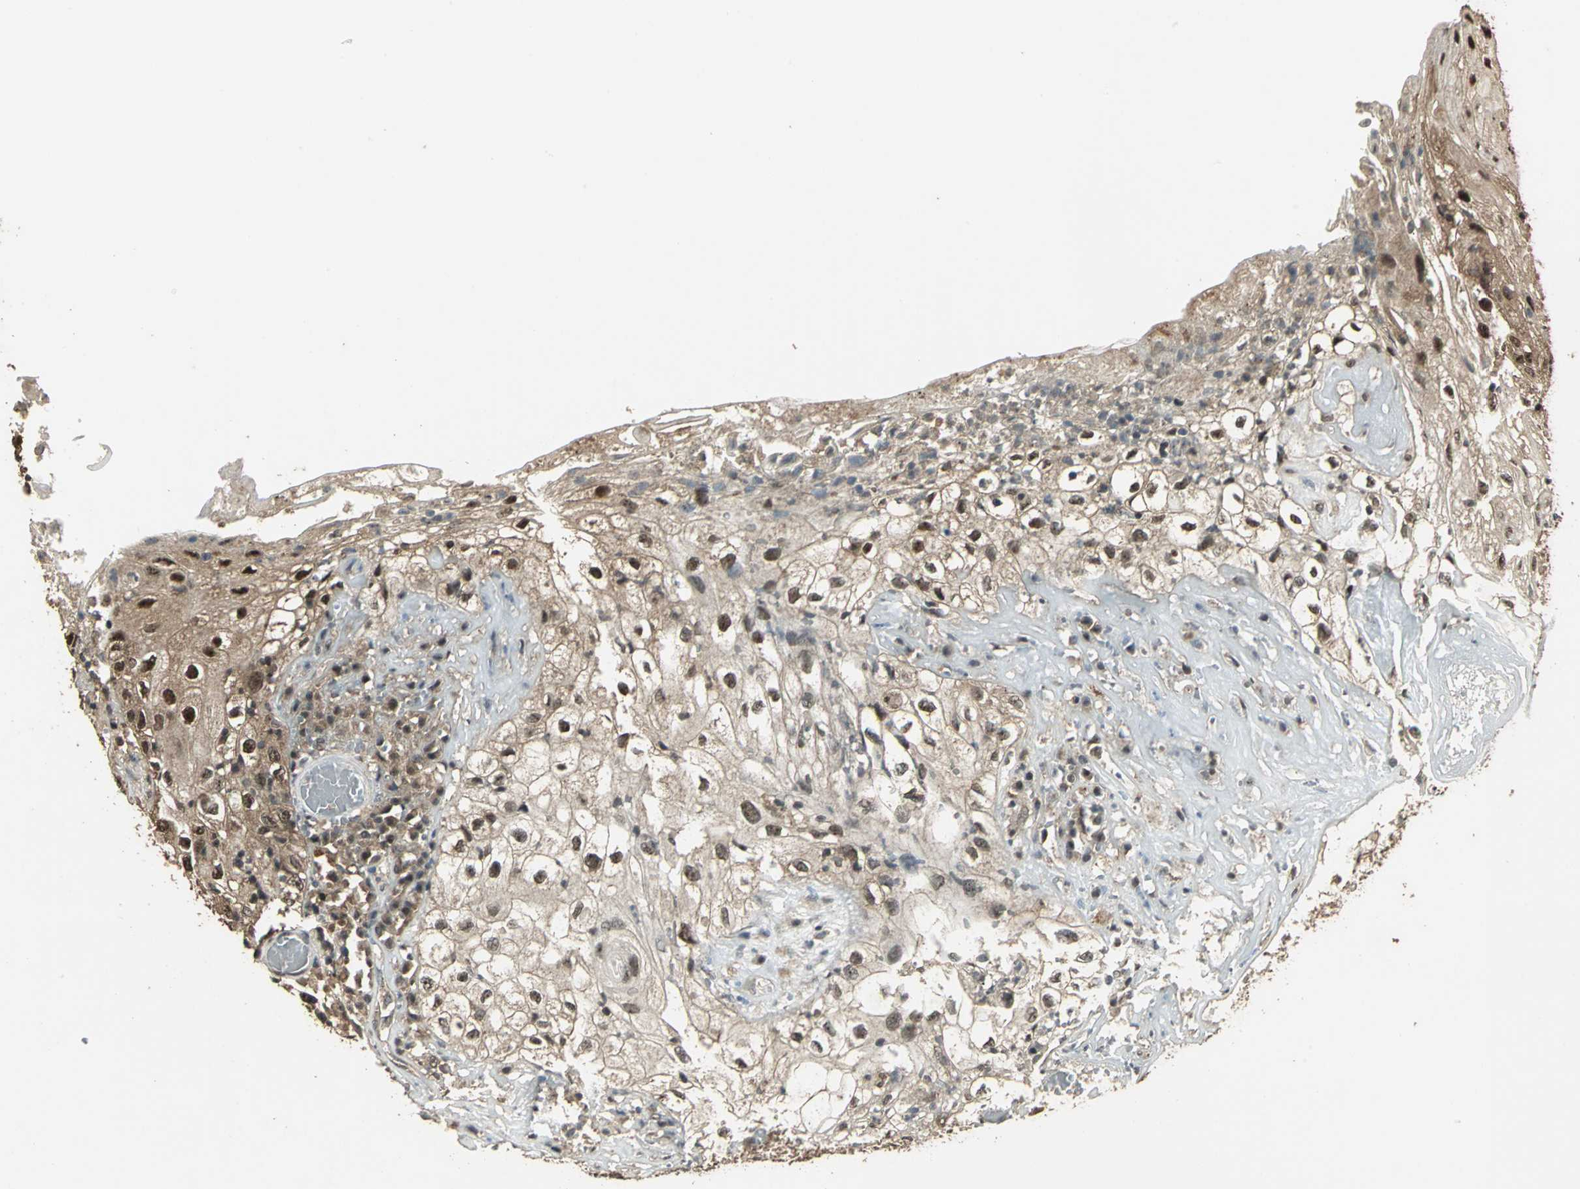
{"staining": {"intensity": "weak", "quantity": "25%-75%", "location": "cytoplasmic/membranous"}, "tissue": "skin cancer", "cell_type": "Tumor cells", "image_type": "cancer", "snomed": [{"axis": "morphology", "description": "Squamous cell carcinoma, NOS"}, {"axis": "topography", "description": "Skin"}], "caption": "Protein analysis of skin squamous cell carcinoma tissue reveals weak cytoplasmic/membranous positivity in approximately 25%-75% of tumor cells.", "gene": "UCHL5", "patient": {"sex": "male", "age": 65}}